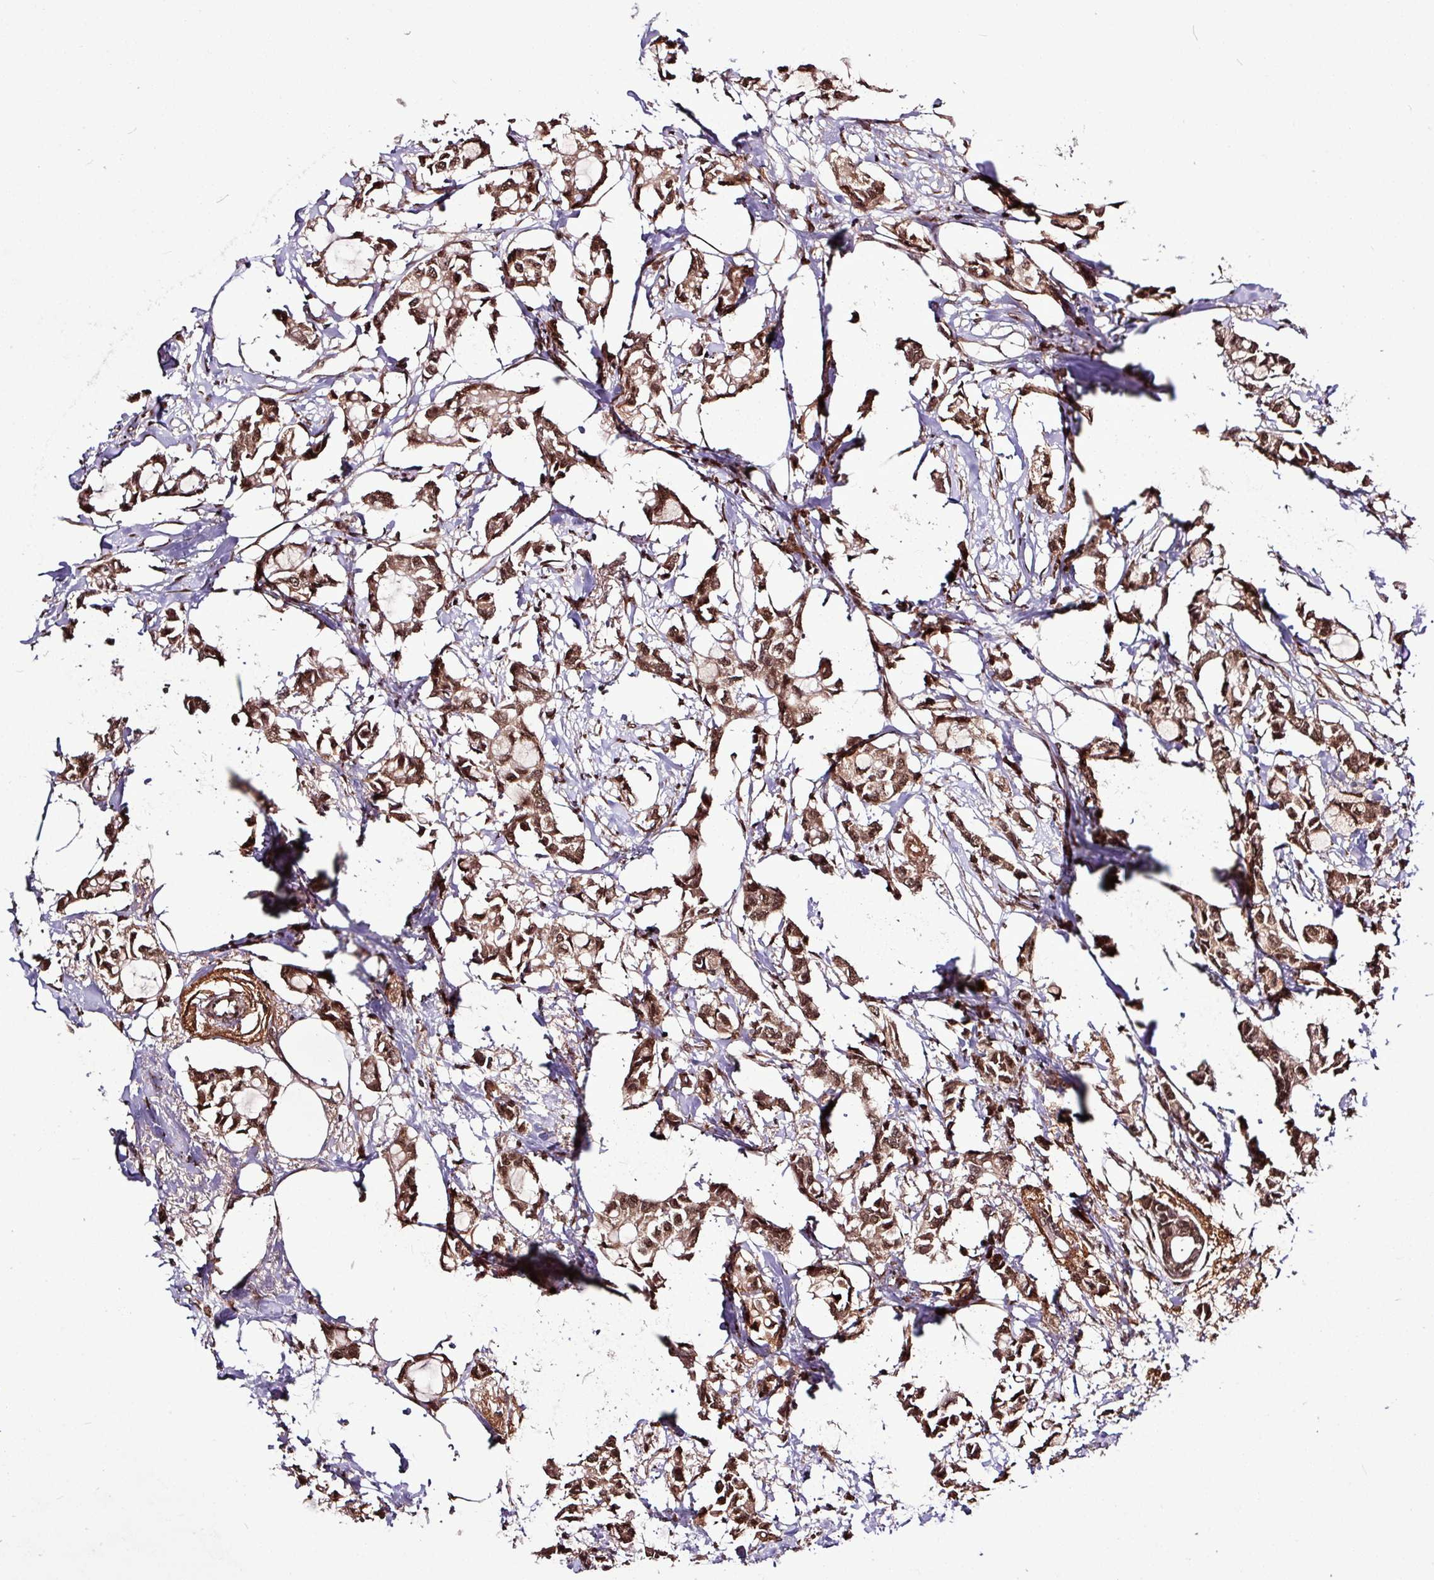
{"staining": {"intensity": "strong", "quantity": ">75%", "location": "cytoplasmic/membranous,nuclear"}, "tissue": "breast cancer", "cell_type": "Tumor cells", "image_type": "cancer", "snomed": [{"axis": "morphology", "description": "Duct carcinoma"}, {"axis": "topography", "description": "Breast"}], "caption": "Approximately >75% of tumor cells in human breast infiltrating ductal carcinoma demonstrate strong cytoplasmic/membranous and nuclear protein positivity as visualized by brown immunohistochemical staining.", "gene": "SKIC2", "patient": {"sex": "female", "age": 73}}